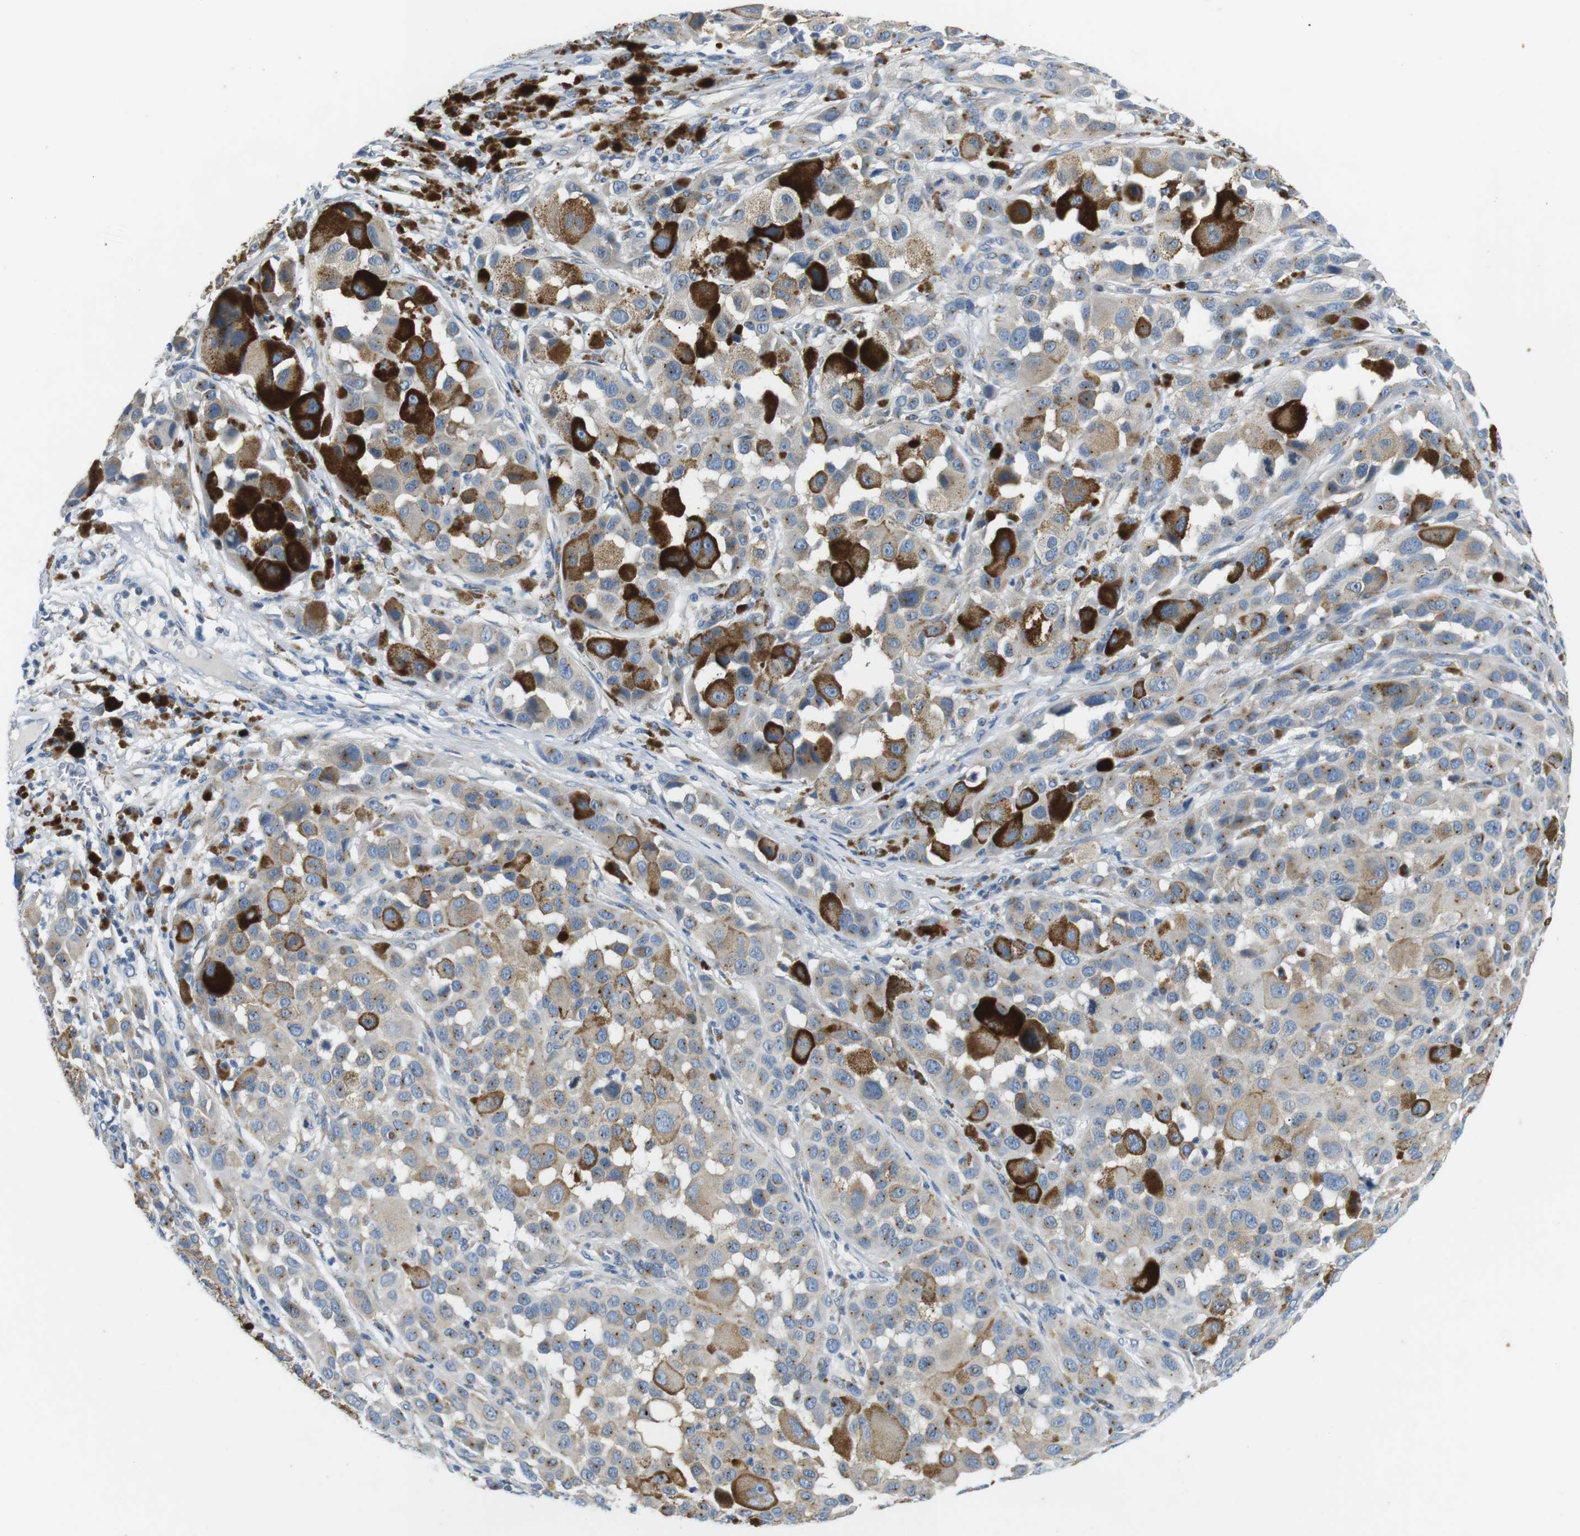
{"staining": {"intensity": "weak", "quantity": "25%-75%", "location": "cytoplasmic/membranous"}, "tissue": "melanoma", "cell_type": "Tumor cells", "image_type": "cancer", "snomed": [{"axis": "morphology", "description": "Malignant melanoma, NOS"}, {"axis": "topography", "description": "Skin"}], "caption": "Immunohistochemical staining of melanoma demonstrates weak cytoplasmic/membranous protein positivity in about 25%-75% of tumor cells.", "gene": "UNC5CL", "patient": {"sex": "male", "age": 96}}